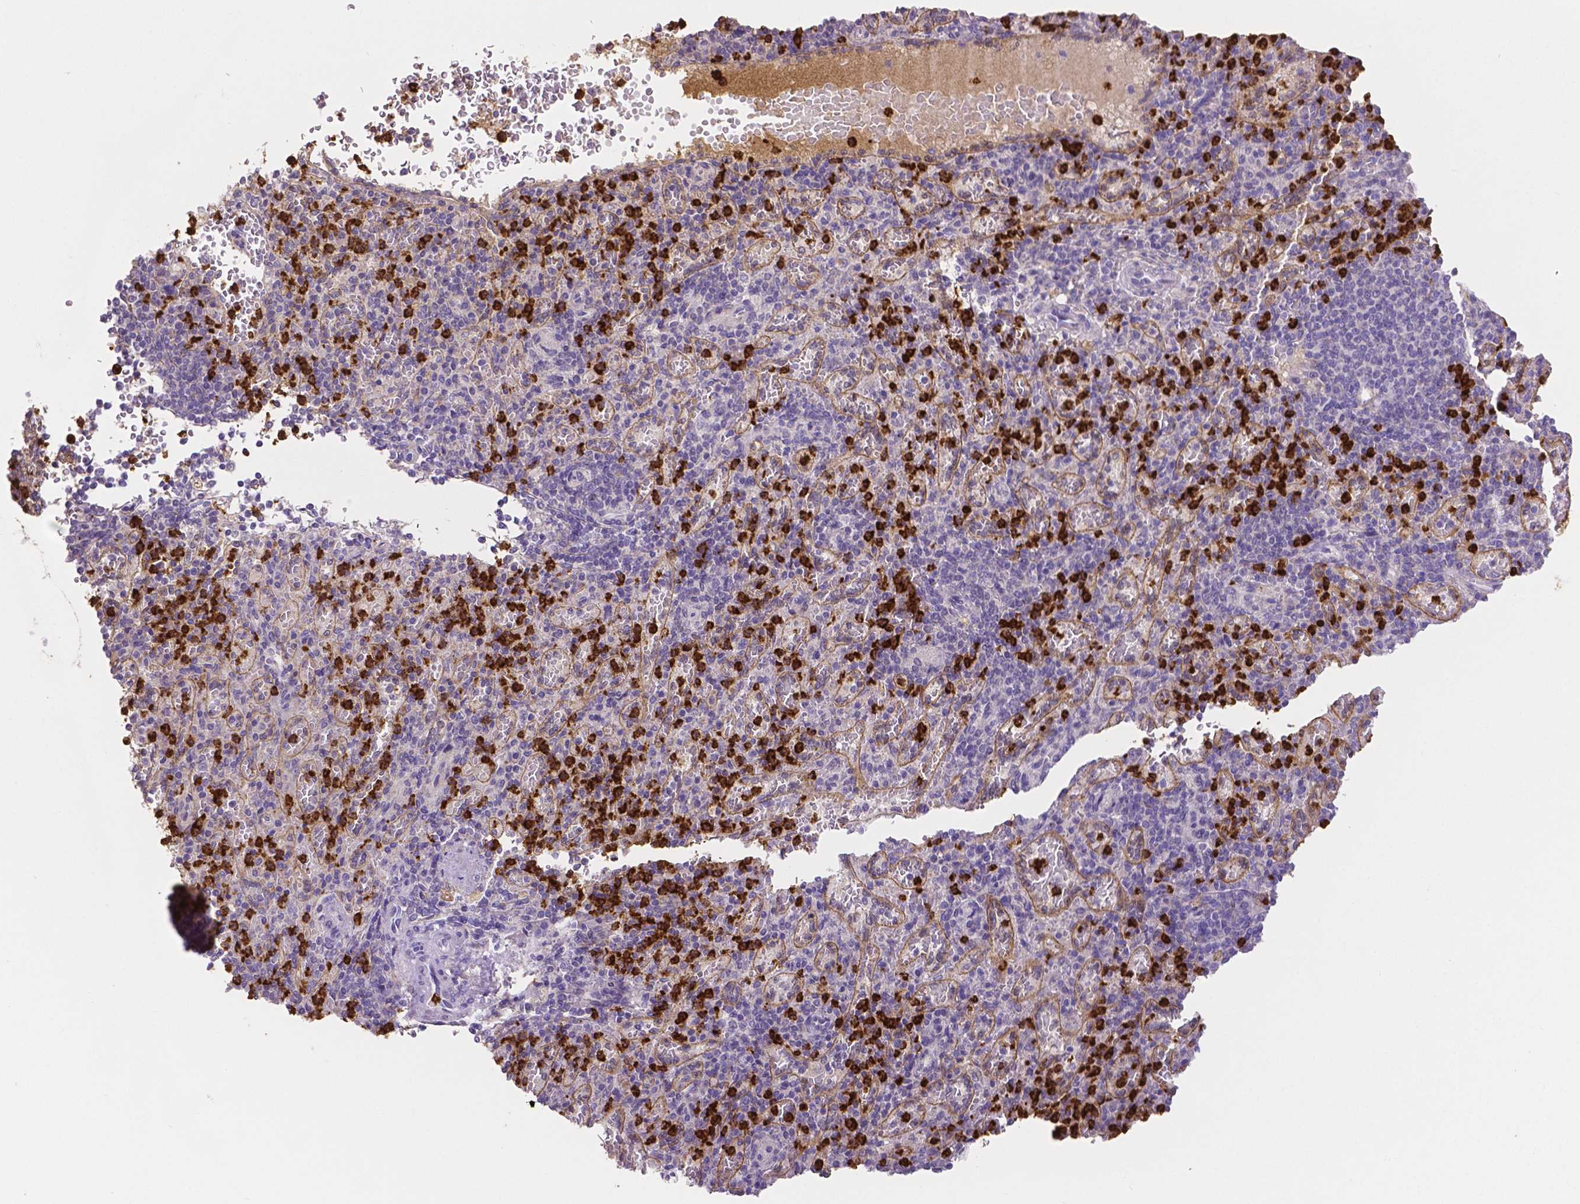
{"staining": {"intensity": "strong", "quantity": "<25%", "location": "cytoplasmic/membranous"}, "tissue": "spleen", "cell_type": "Cells in red pulp", "image_type": "normal", "snomed": [{"axis": "morphology", "description": "Normal tissue, NOS"}, {"axis": "topography", "description": "Spleen"}], "caption": "There is medium levels of strong cytoplasmic/membranous positivity in cells in red pulp of normal spleen, as demonstrated by immunohistochemical staining (brown color).", "gene": "MMP9", "patient": {"sex": "female", "age": 74}}